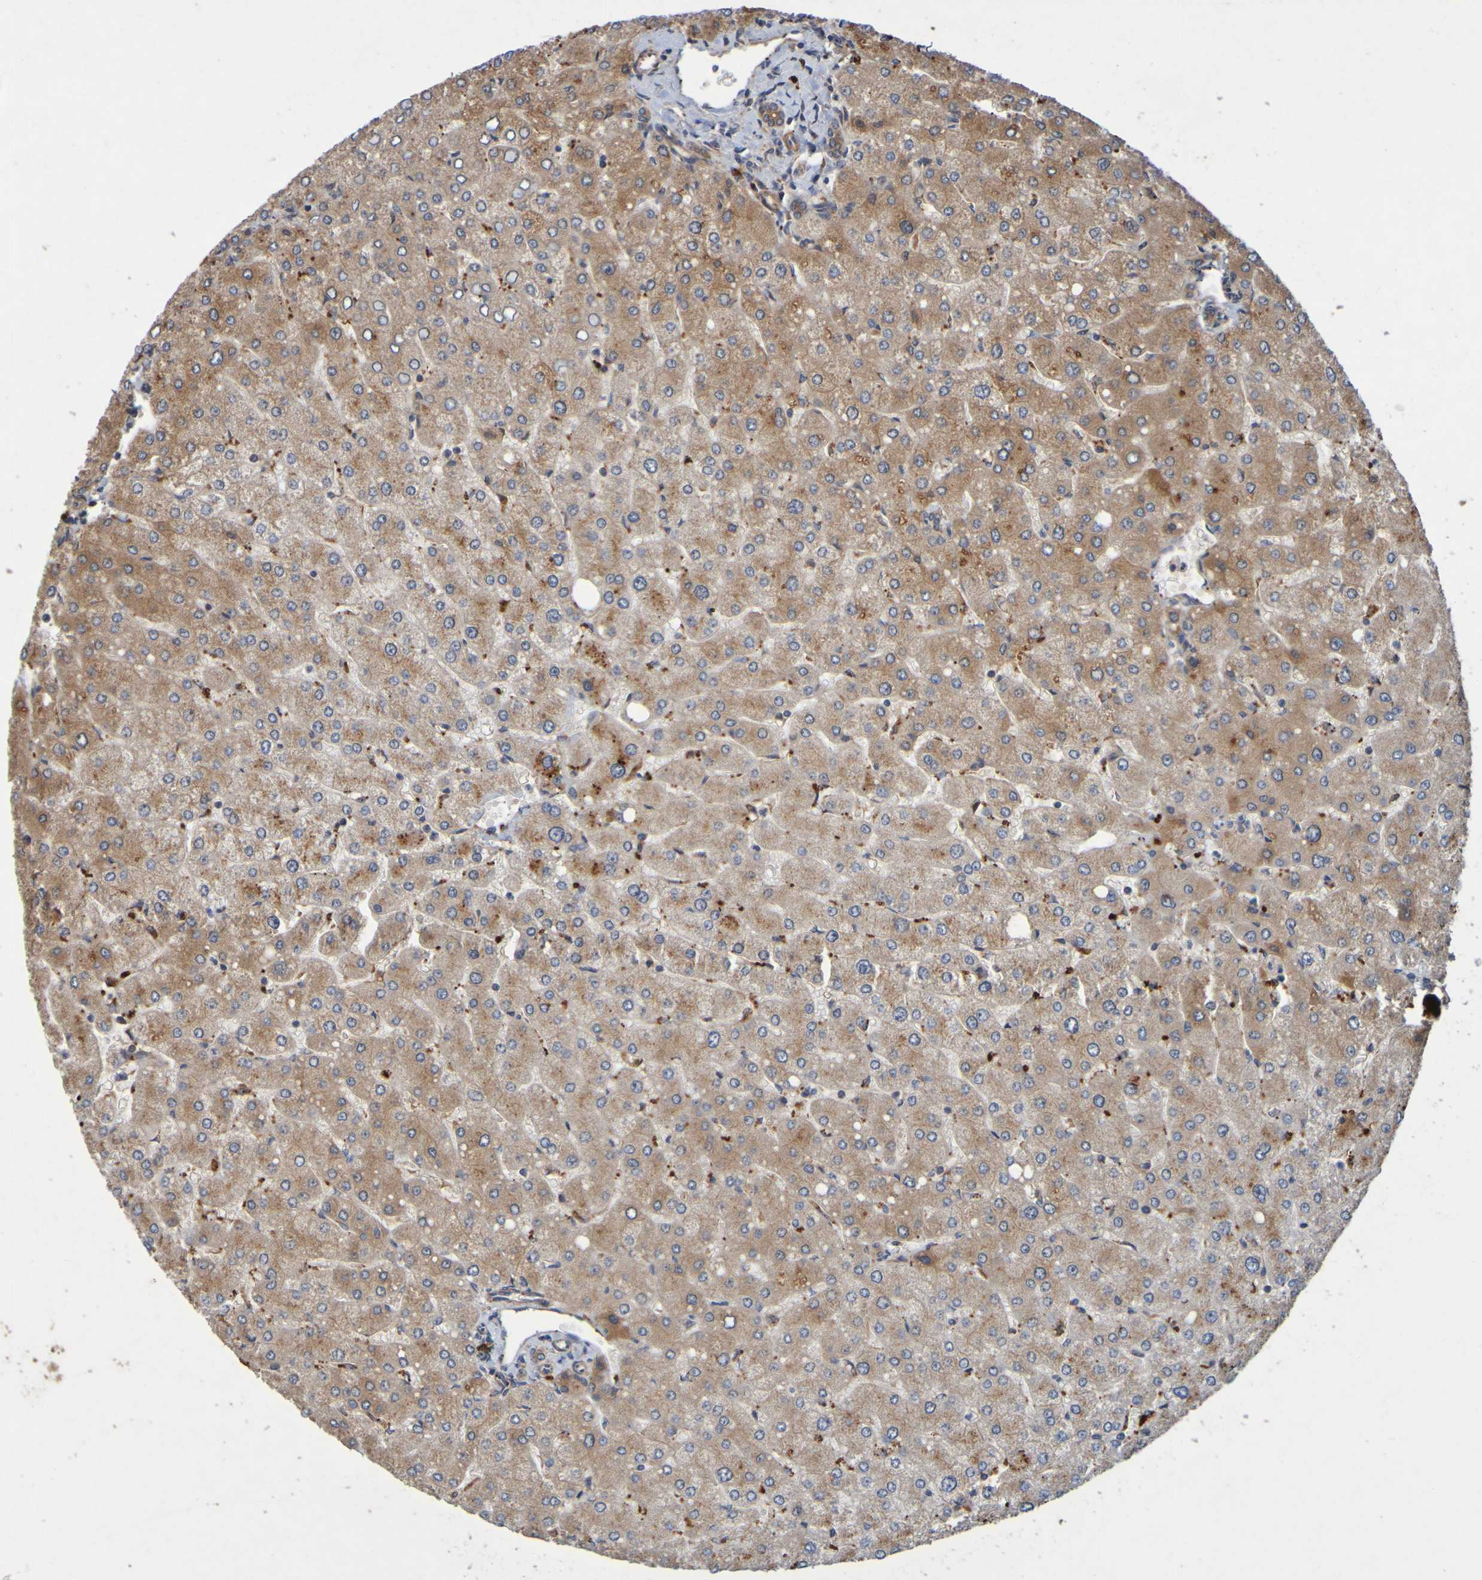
{"staining": {"intensity": "moderate", "quantity": ">75%", "location": "cytoplasmic/membranous"}, "tissue": "liver", "cell_type": "Cholangiocytes", "image_type": "normal", "snomed": [{"axis": "morphology", "description": "Normal tissue, NOS"}, {"axis": "topography", "description": "Liver"}], "caption": "Protein analysis of unremarkable liver shows moderate cytoplasmic/membranous staining in approximately >75% of cholangiocytes. (brown staining indicates protein expression, while blue staining denotes nuclei).", "gene": "OCRL", "patient": {"sex": "male", "age": 55}}